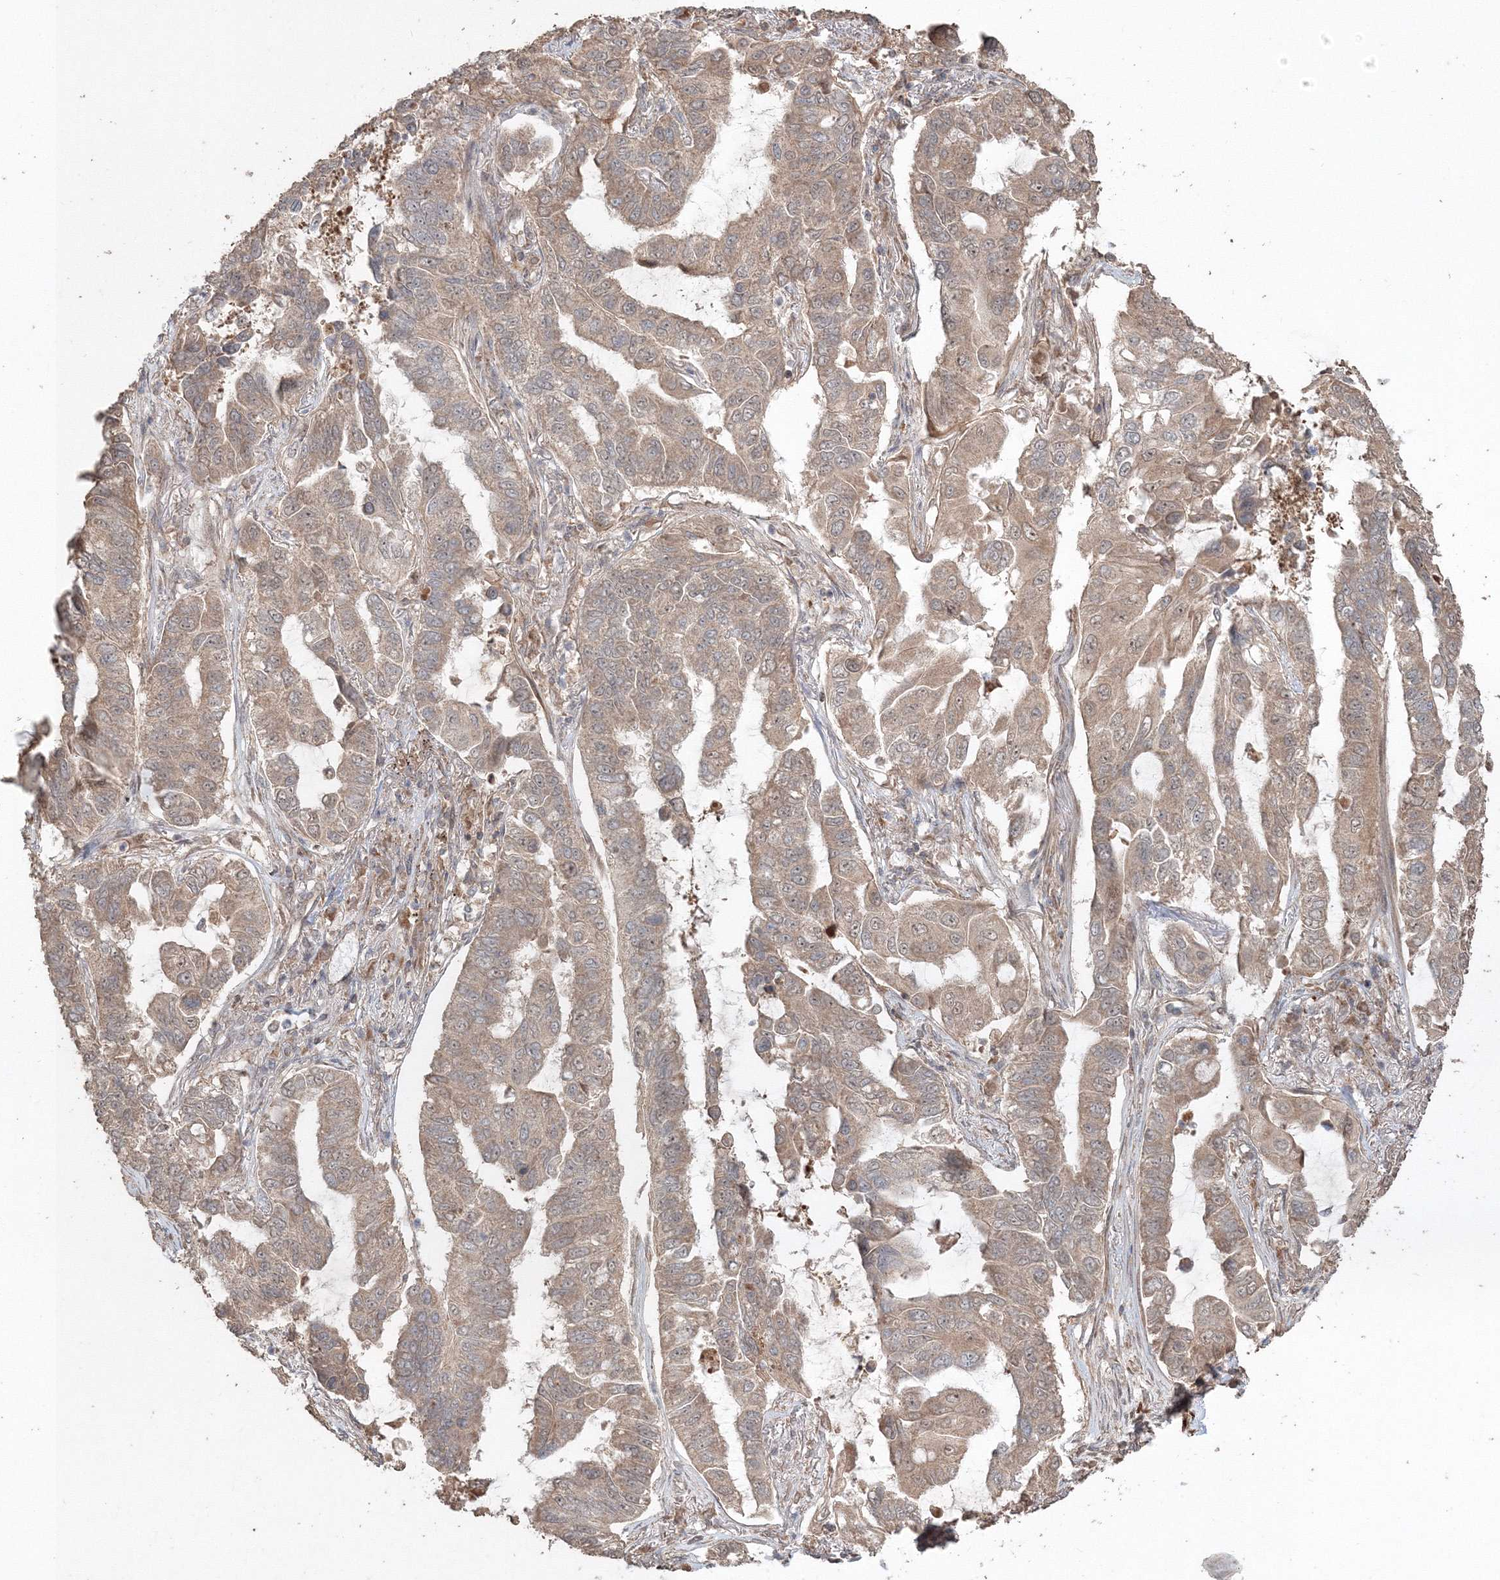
{"staining": {"intensity": "weak", "quantity": ">75%", "location": "cytoplasmic/membranous"}, "tissue": "lung cancer", "cell_type": "Tumor cells", "image_type": "cancer", "snomed": [{"axis": "morphology", "description": "Adenocarcinoma, NOS"}, {"axis": "topography", "description": "Lung"}], "caption": "Human lung adenocarcinoma stained with a brown dye reveals weak cytoplasmic/membranous positive positivity in approximately >75% of tumor cells.", "gene": "ANAPC16", "patient": {"sex": "male", "age": 64}}